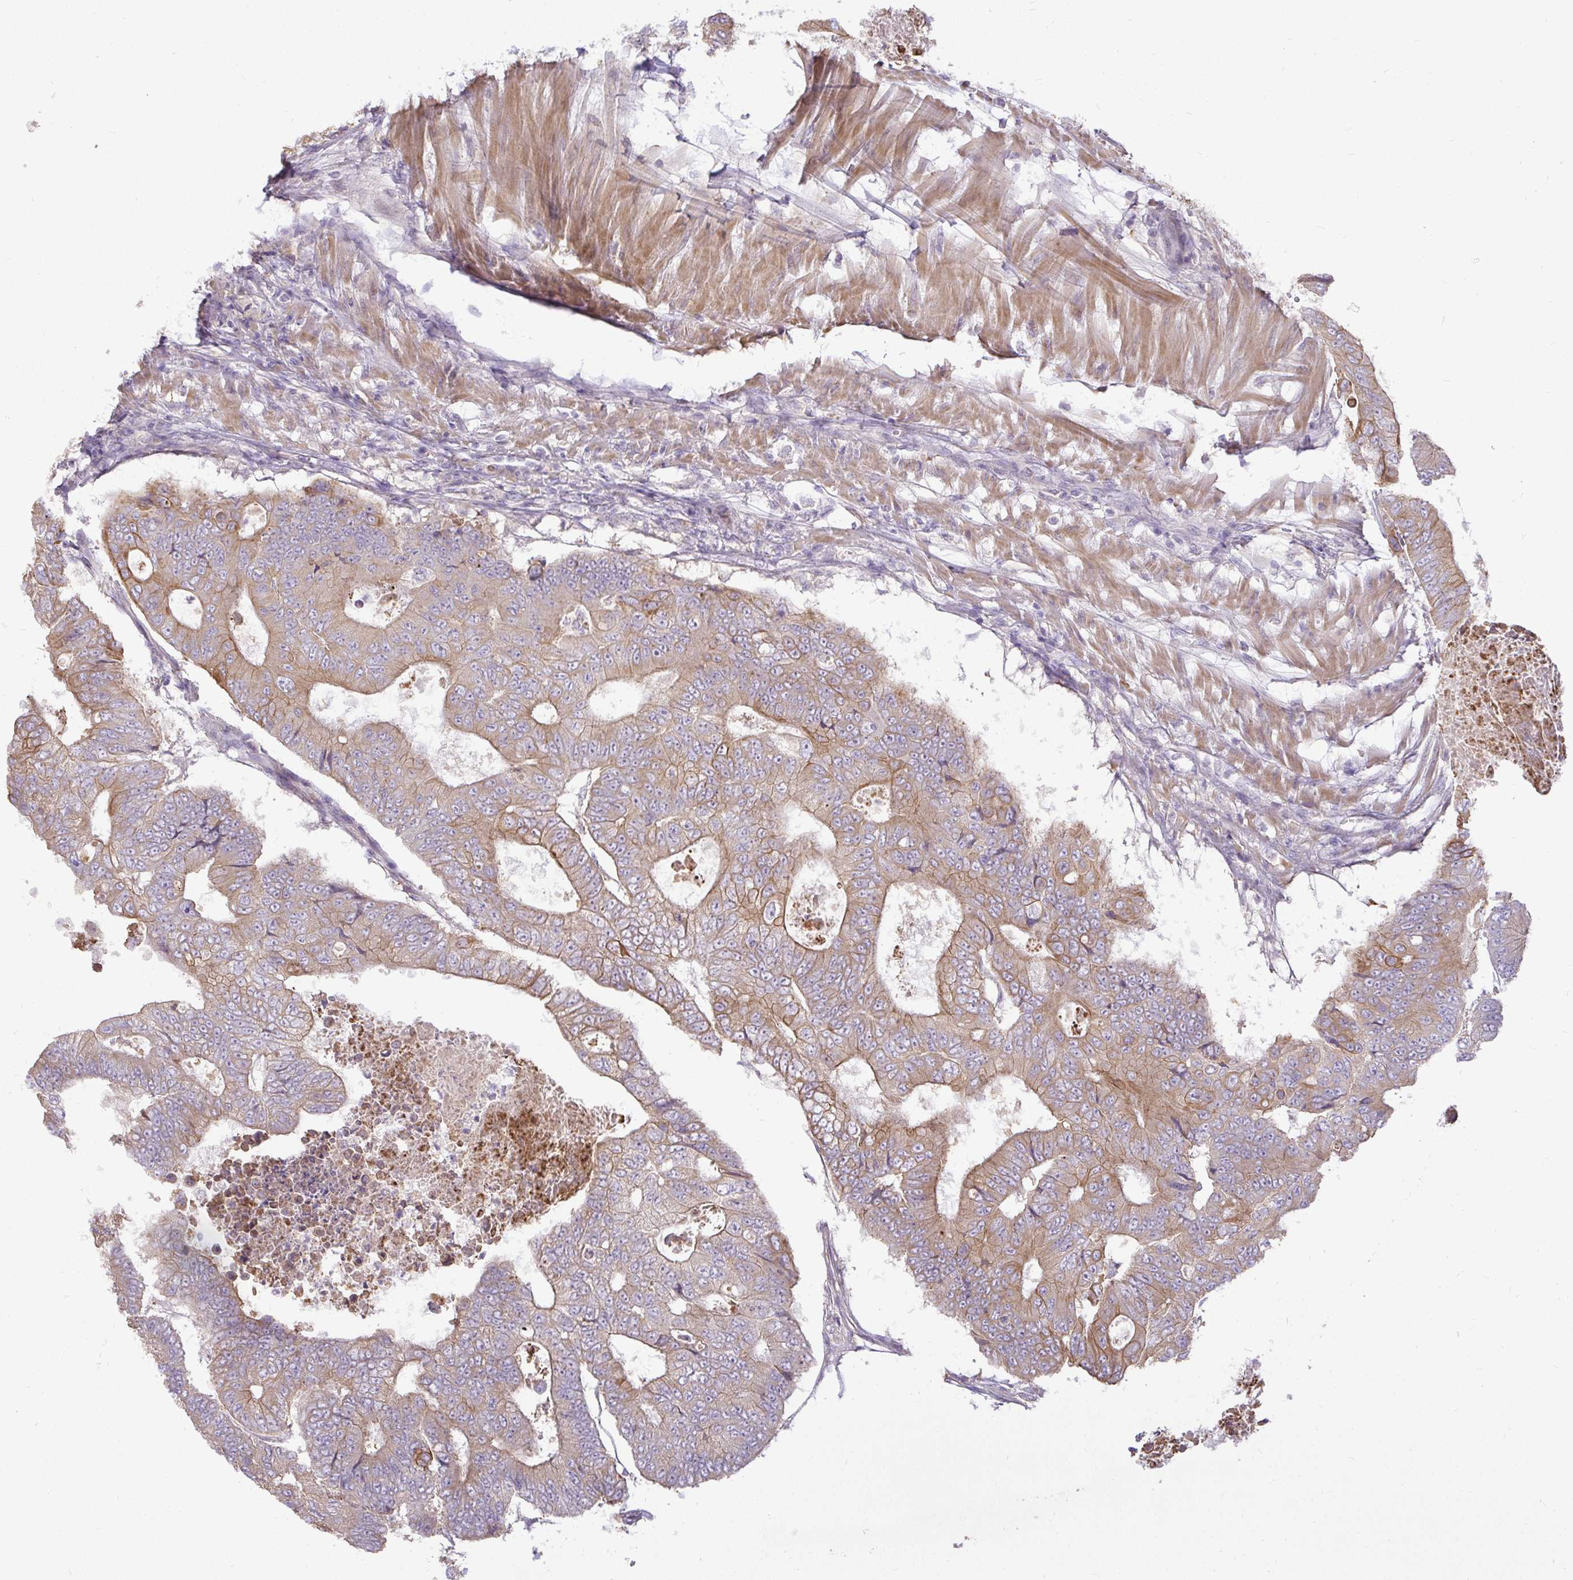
{"staining": {"intensity": "moderate", "quantity": "25%-75%", "location": "cytoplasmic/membranous"}, "tissue": "colorectal cancer", "cell_type": "Tumor cells", "image_type": "cancer", "snomed": [{"axis": "morphology", "description": "Adenocarcinoma, NOS"}, {"axis": "topography", "description": "Colon"}], "caption": "Human colorectal cancer stained with a protein marker shows moderate staining in tumor cells.", "gene": "STRIP1", "patient": {"sex": "female", "age": 48}}